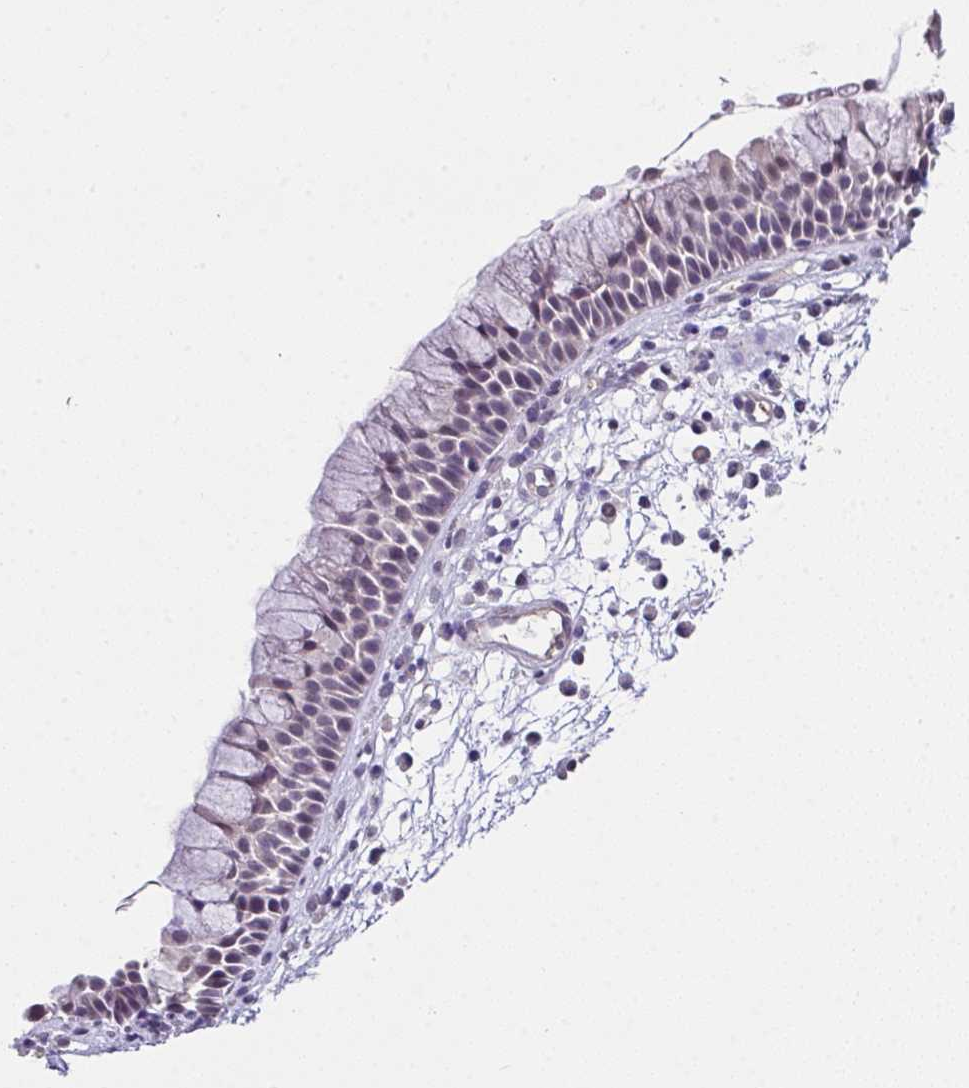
{"staining": {"intensity": "weak", "quantity": "<25%", "location": "nuclear"}, "tissue": "nasopharynx", "cell_type": "Respiratory epithelial cells", "image_type": "normal", "snomed": [{"axis": "morphology", "description": "Normal tissue, NOS"}, {"axis": "topography", "description": "Nasopharynx"}], "caption": "This is an IHC photomicrograph of normal human nasopharynx. There is no expression in respiratory epithelial cells.", "gene": "GLTPD2", "patient": {"sex": "male", "age": 56}}